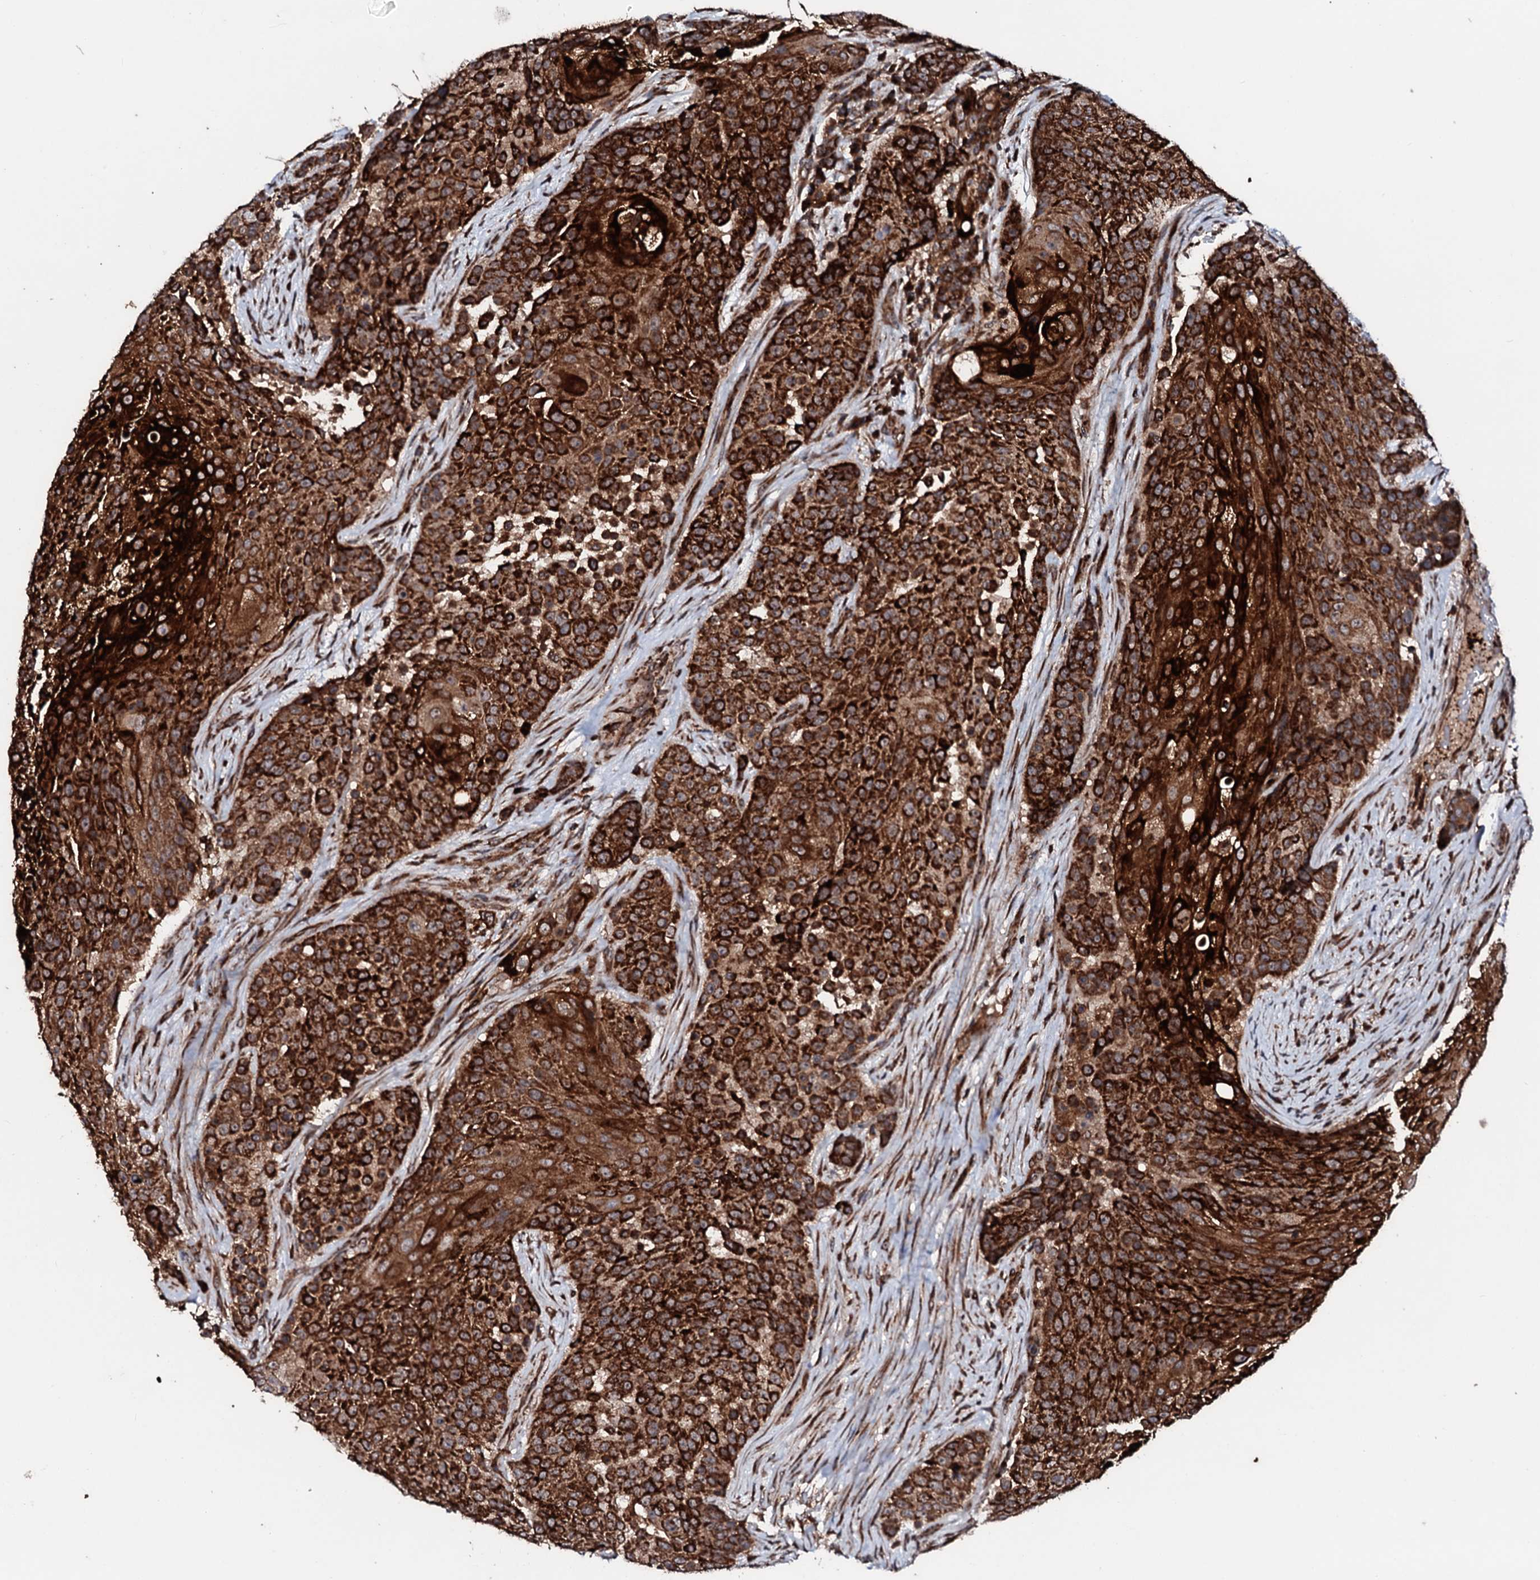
{"staining": {"intensity": "strong", "quantity": ">75%", "location": "cytoplasmic/membranous"}, "tissue": "urothelial cancer", "cell_type": "Tumor cells", "image_type": "cancer", "snomed": [{"axis": "morphology", "description": "Urothelial carcinoma, High grade"}, {"axis": "topography", "description": "Urinary bladder"}], "caption": "Protein expression analysis of human urothelial cancer reveals strong cytoplasmic/membranous staining in approximately >75% of tumor cells. The protein of interest is shown in brown color, while the nuclei are stained blue.", "gene": "SDHAF2", "patient": {"sex": "female", "age": 63}}